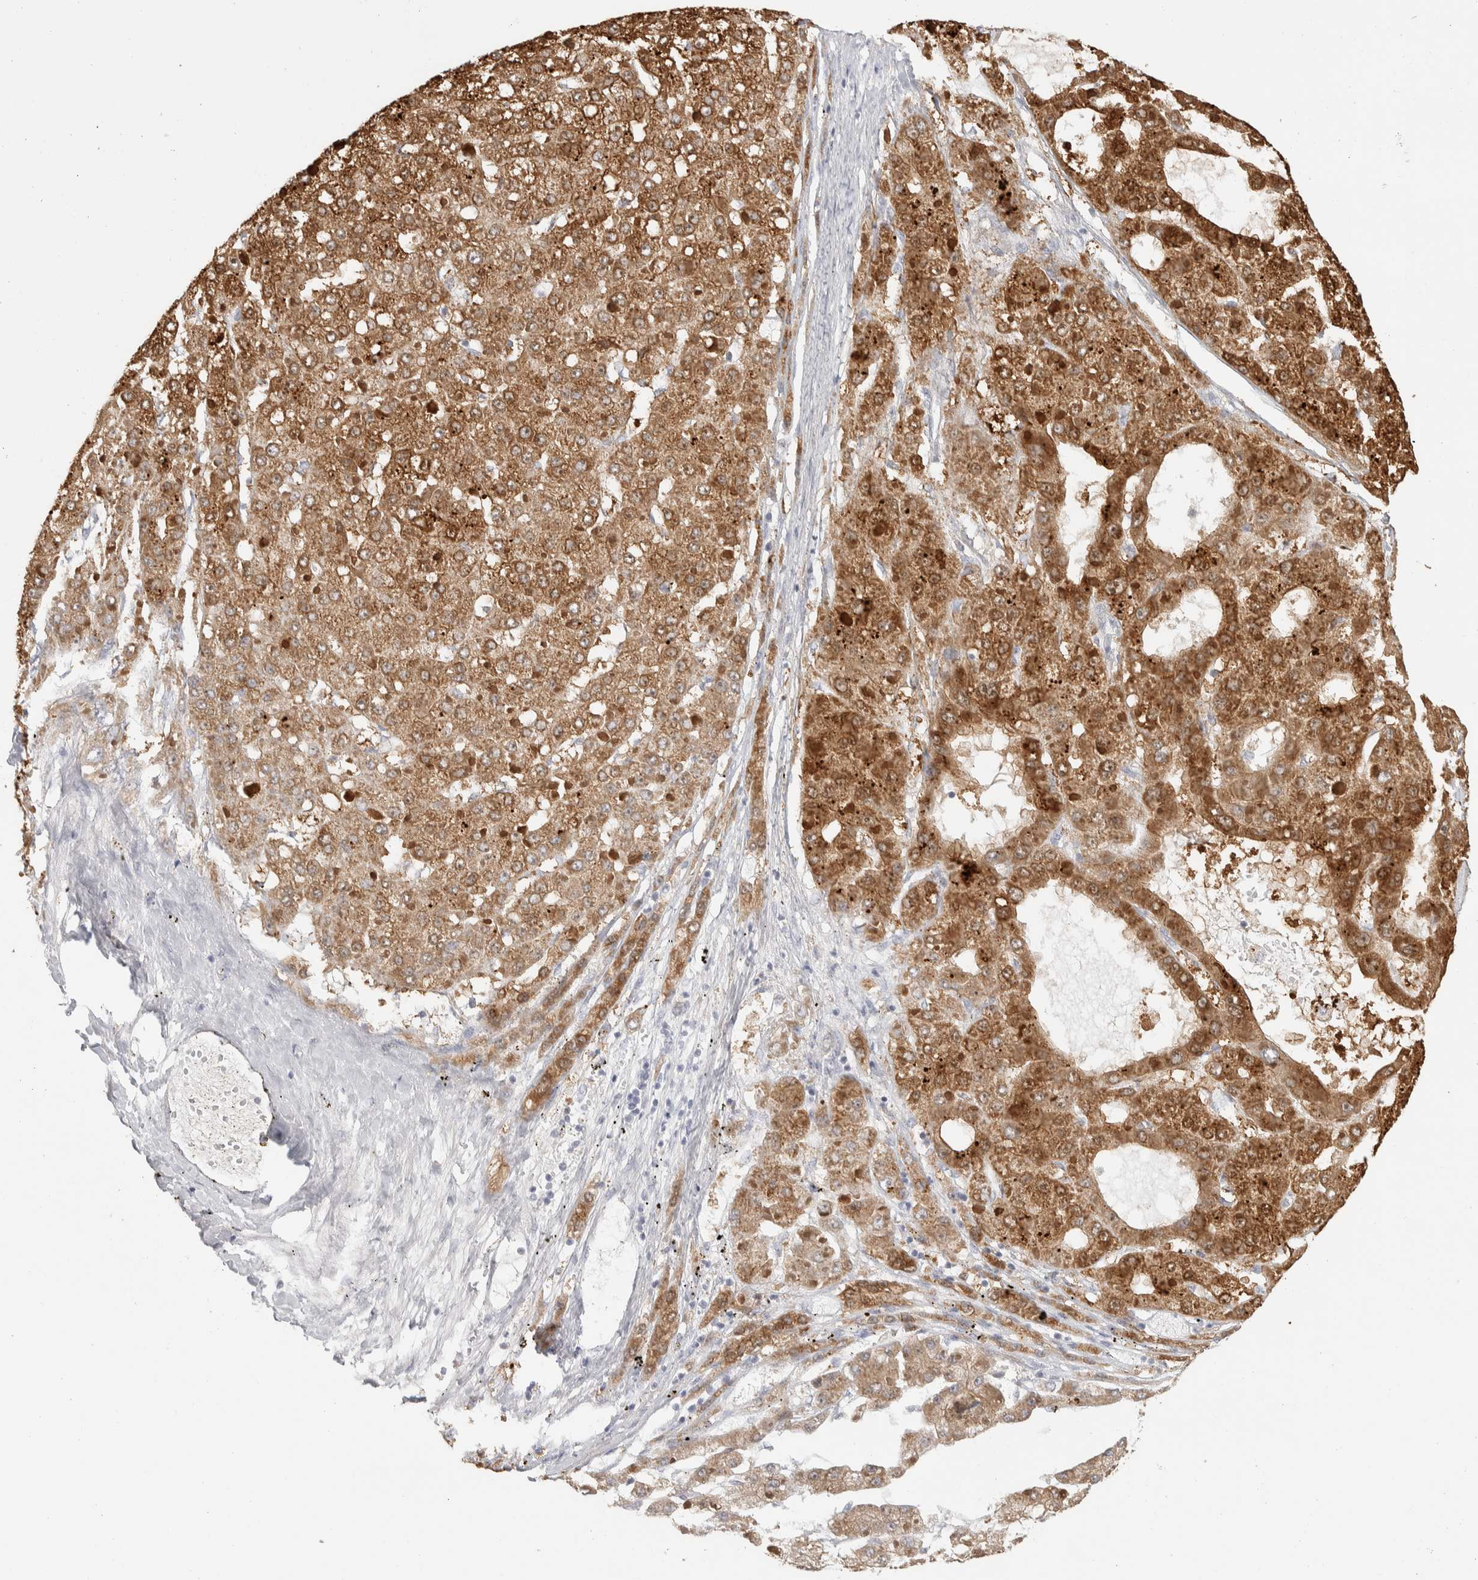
{"staining": {"intensity": "moderate", "quantity": ">75%", "location": "cytoplasmic/membranous"}, "tissue": "liver cancer", "cell_type": "Tumor cells", "image_type": "cancer", "snomed": [{"axis": "morphology", "description": "Carcinoma, Hepatocellular, NOS"}, {"axis": "topography", "description": "Liver"}], "caption": "IHC staining of liver cancer, which reveals medium levels of moderate cytoplasmic/membranous expression in about >75% of tumor cells indicating moderate cytoplasmic/membranous protein staining. The staining was performed using DAB (brown) for protein detection and nuclei were counterstained in hematoxylin (blue).", "gene": "DCXR", "patient": {"sex": "female", "age": 73}}